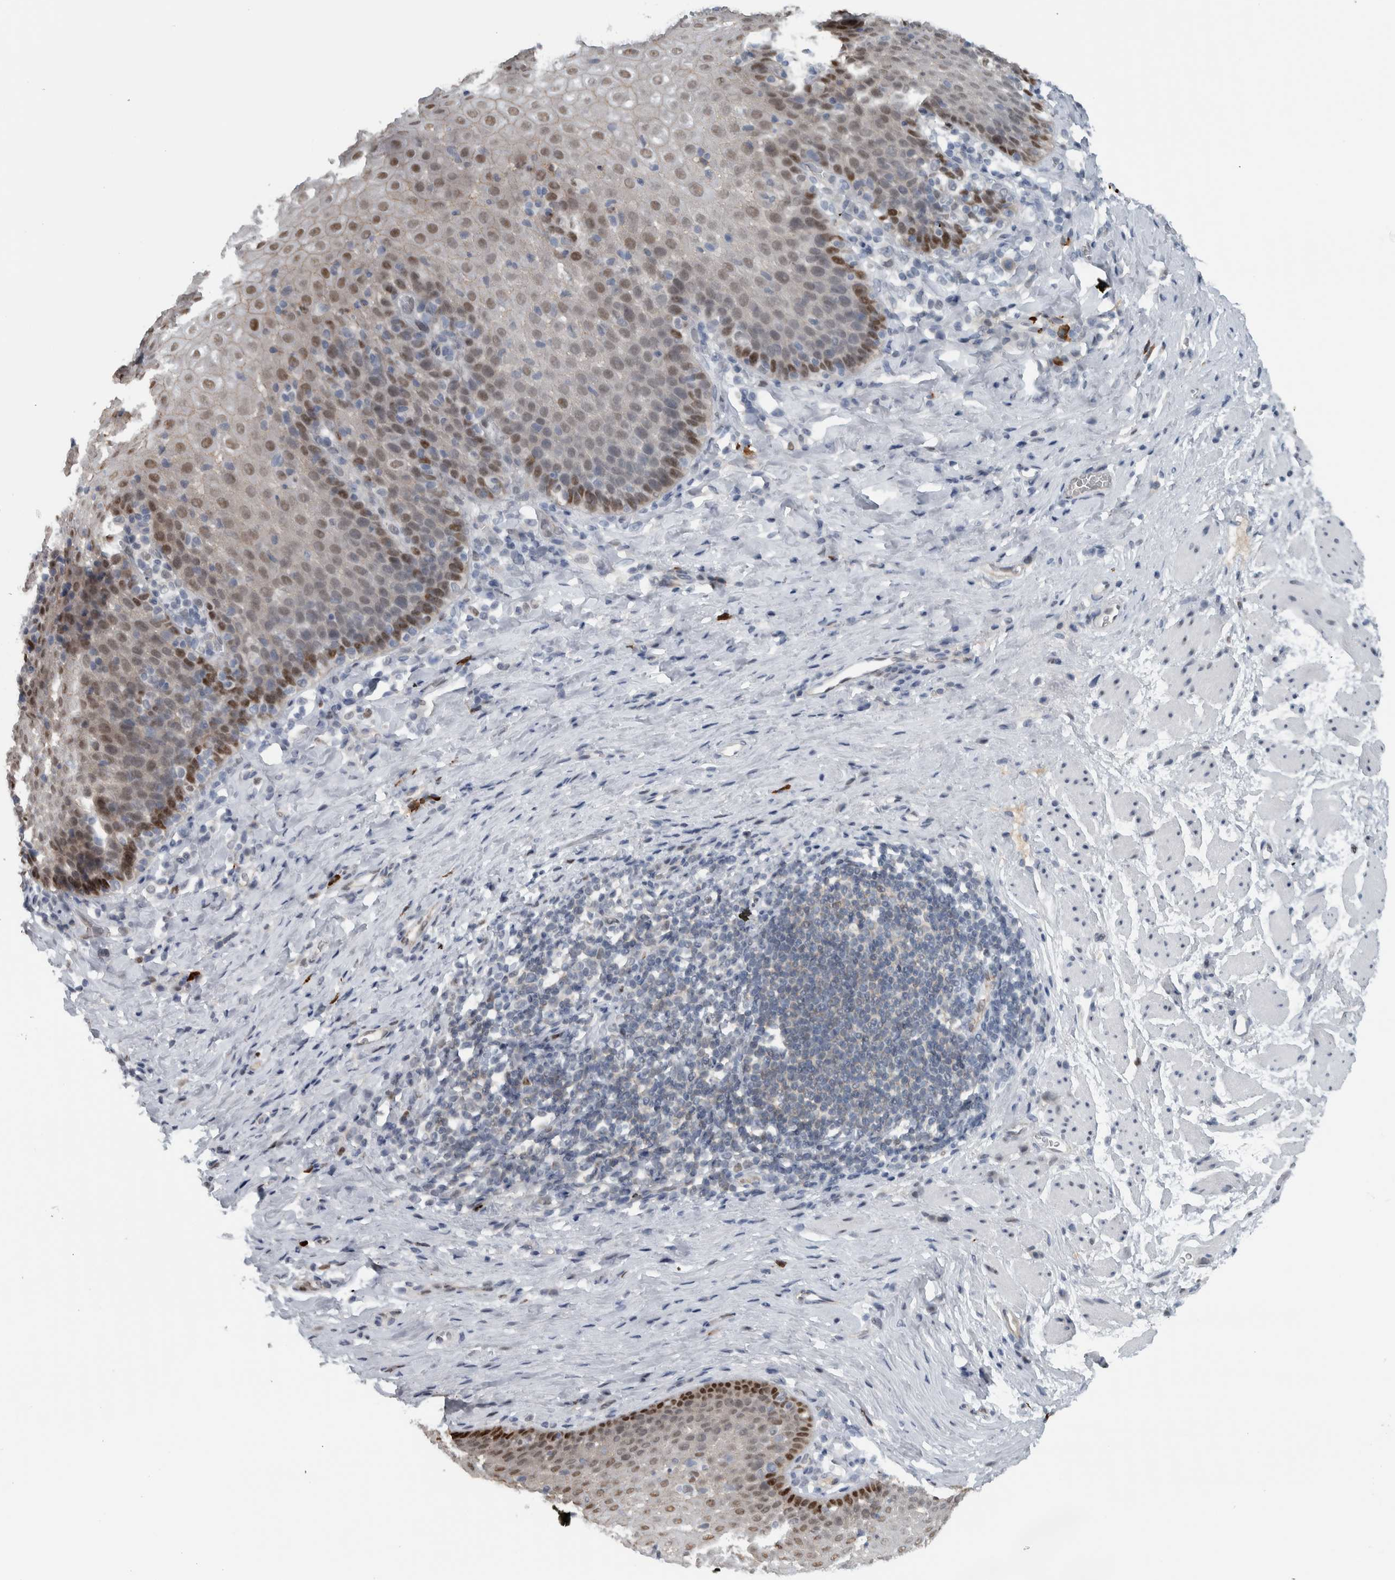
{"staining": {"intensity": "moderate", "quantity": ">75%", "location": "nuclear"}, "tissue": "esophagus", "cell_type": "Squamous epithelial cells", "image_type": "normal", "snomed": [{"axis": "morphology", "description": "Normal tissue, NOS"}, {"axis": "topography", "description": "Esophagus"}], "caption": "Esophagus stained for a protein (brown) shows moderate nuclear positive staining in about >75% of squamous epithelial cells.", "gene": "ADPRM", "patient": {"sex": "female", "age": 61}}